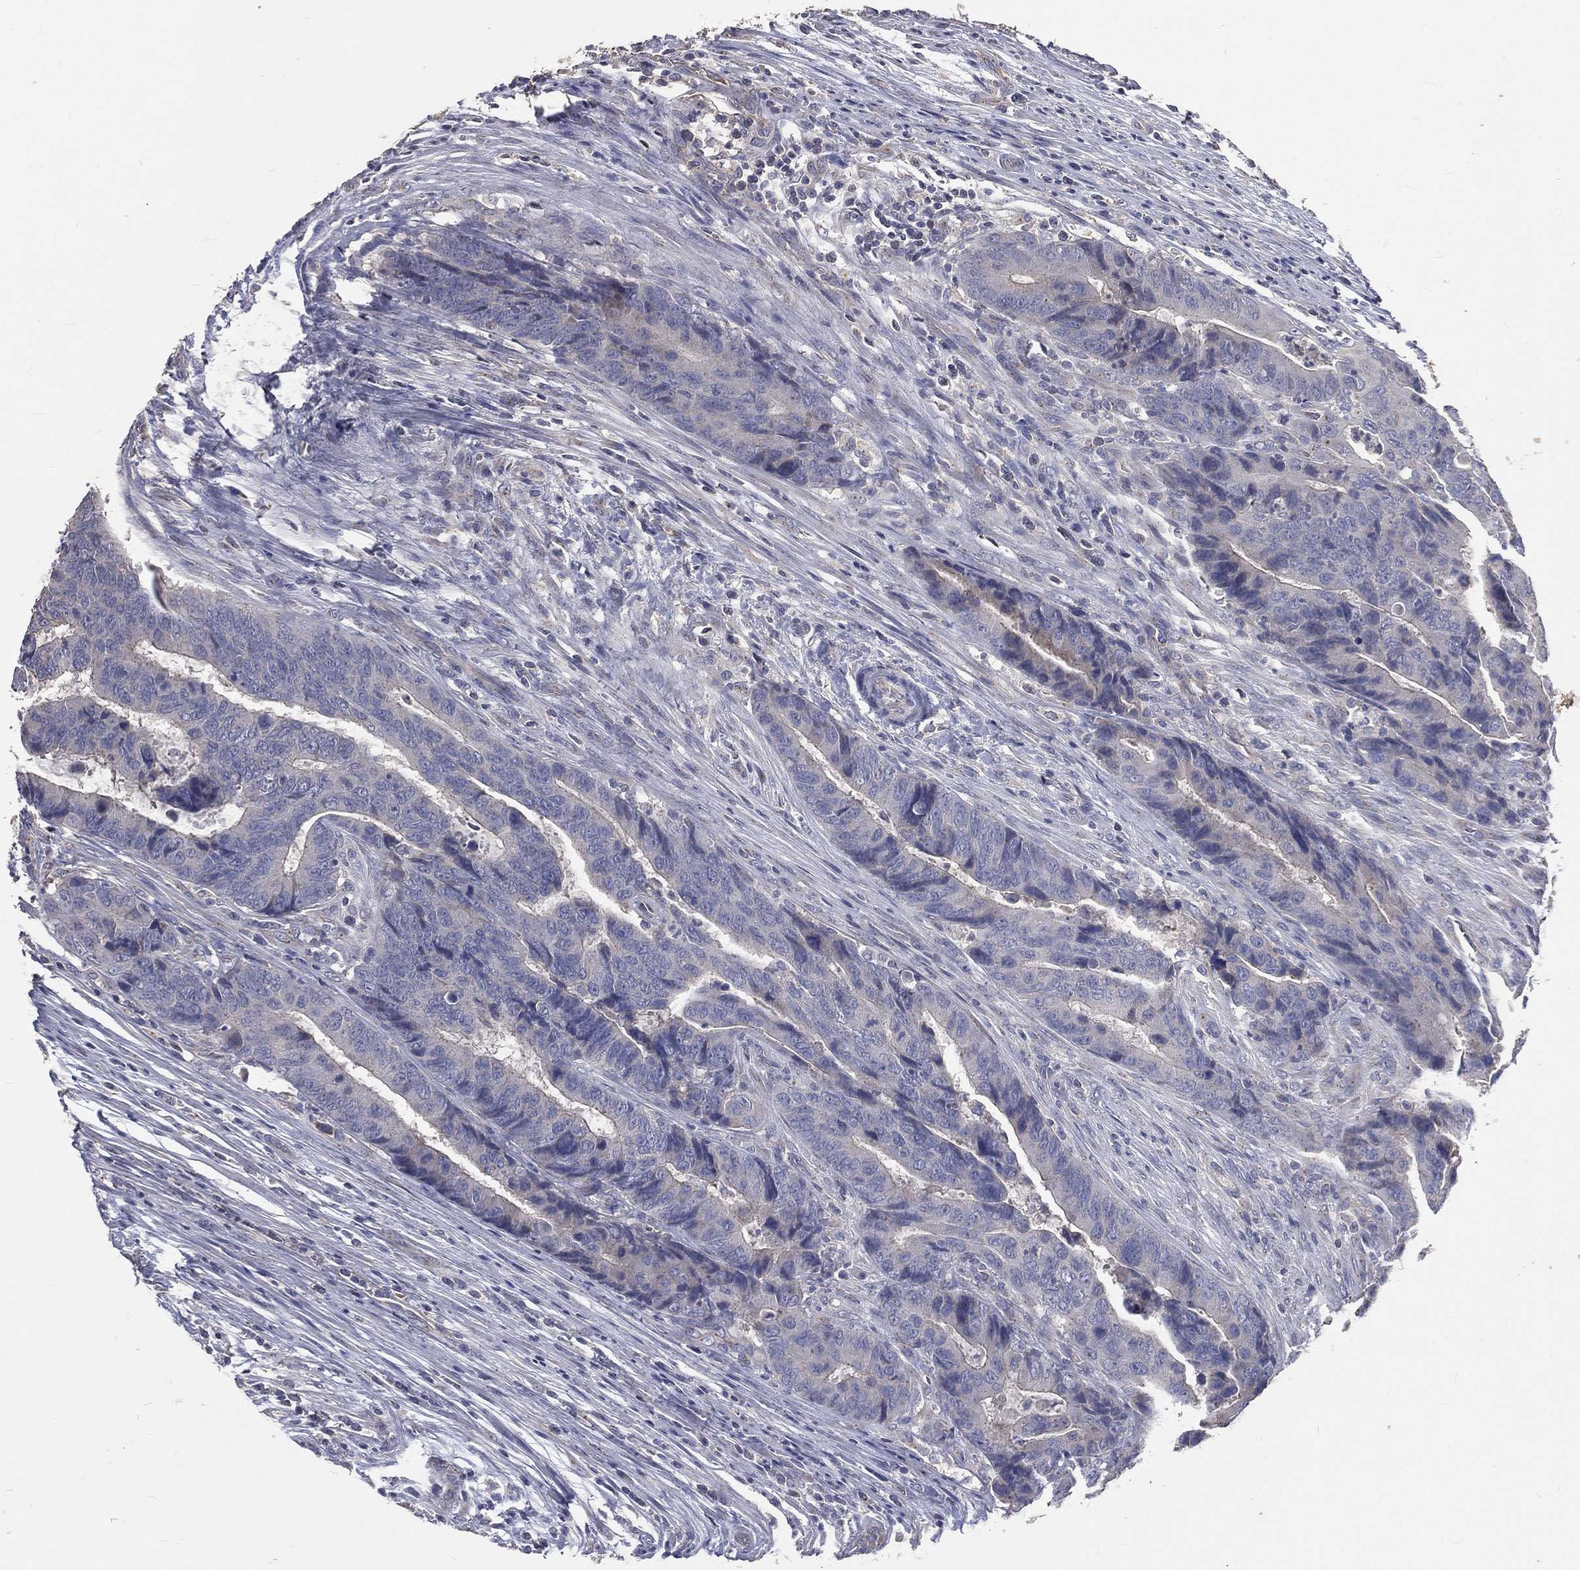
{"staining": {"intensity": "negative", "quantity": "none", "location": "none"}, "tissue": "colorectal cancer", "cell_type": "Tumor cells", "image_type": "cancer", "snomed": [{"axis": "morphology", "description": "Adenocarcinoma, NOS"}, {"axis": "topography", "description": "Colon"}], "caption": "Colorectal cancer (adenocarcinoma) stained for a protein using IHC displays no positivity tumor cells.", "gene": "CROCC", "patient": {"sex": "female", "age": 56}}